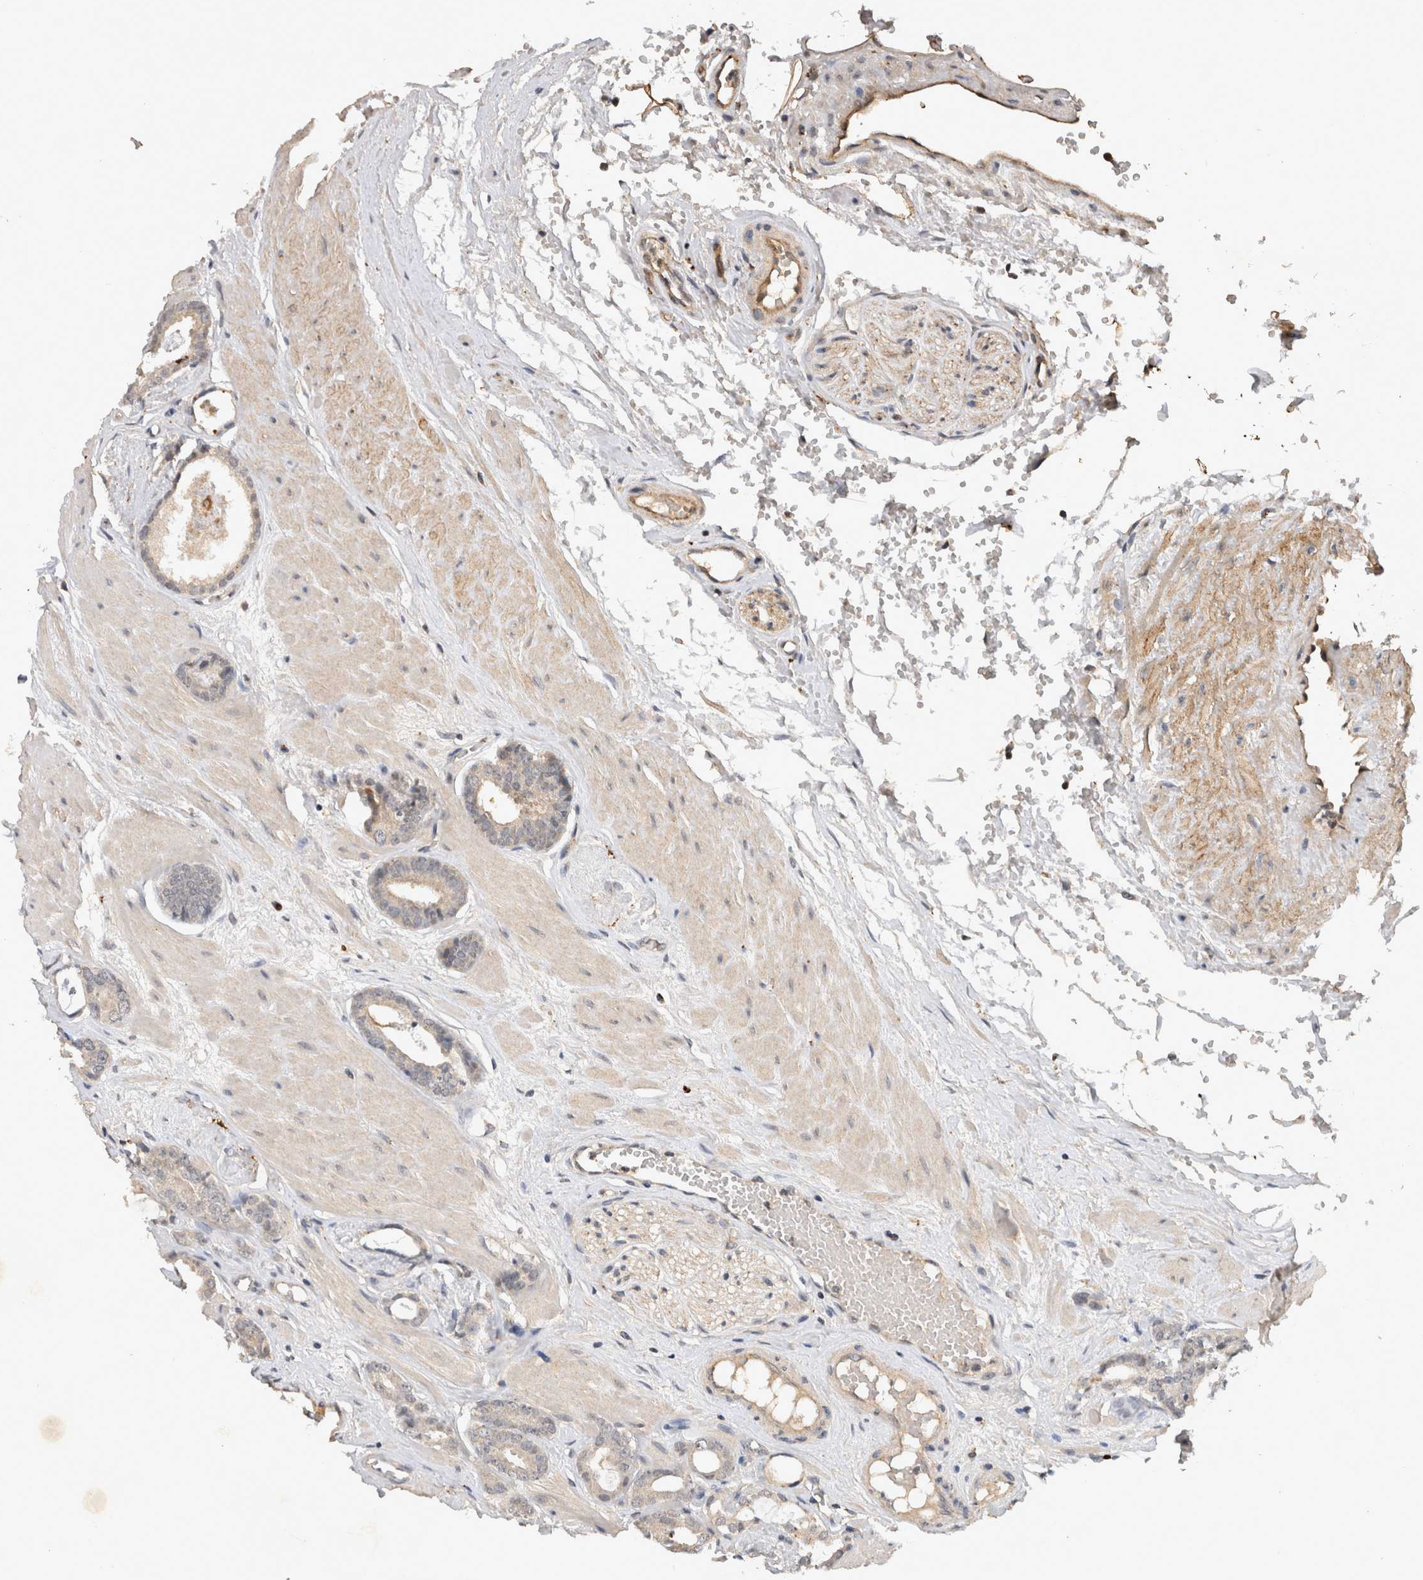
{"staining": {"intensity": "negative", "quantity": "none", "location": "none"}, "tissue": "prostate cancer", "cell_type": "Tumor cells", "image_type": "cancer", "snomed": [{"axis": "morphology", "description": "Adenocarcinoma, Low grade"}, {"axis": "topography", "description": "Prostate"}], "caption": "A photomicrograph of prostate cancer (adenocarcinoma (low-grade)) stained for a protein exhibits no brown staining in tumor cells.", "gene": "RASSF3", "patient": {"sex": "male", "age": 53}}